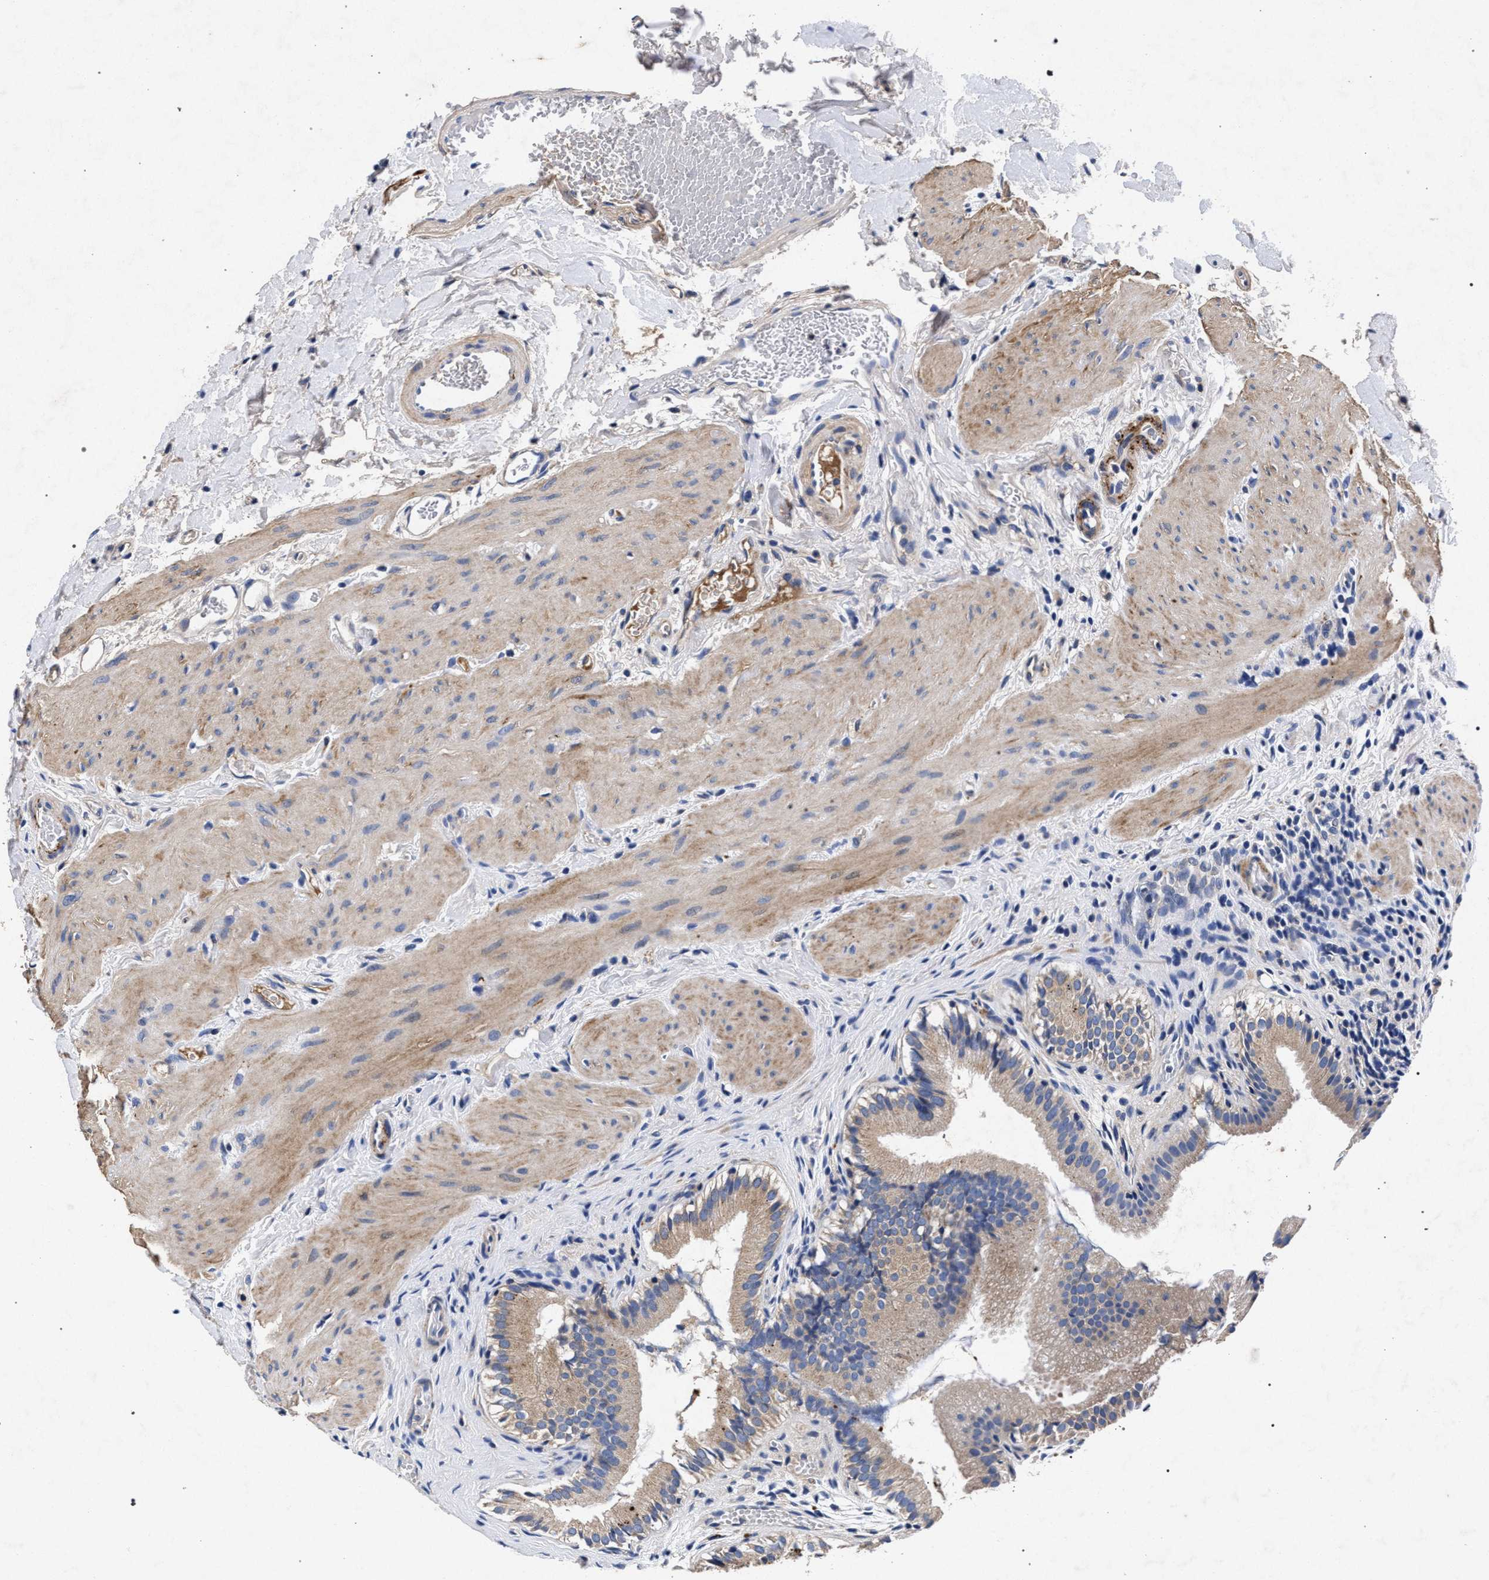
{"staining": {"intensity": "weak", "quantity": ">75%", "location": "cytoplasmic/membranous"}, "tissue": "gallbladder", "cell_type": "Glandular cells", "image_type": "normal", "snomed": [{"axis": "morphology", "description": "Normal tissue, NOS"}, {"axis": "topography", "description": "Gallbladder"}], "caption": "Weak cytoplasmic/membranous expression for a protein is identified in approximately >75% of glandular cells of unremarkable gallbladder using immunohistochemistry.", "gene": "HSD17B14", "patient": {"sex": "female", "age": 26}}